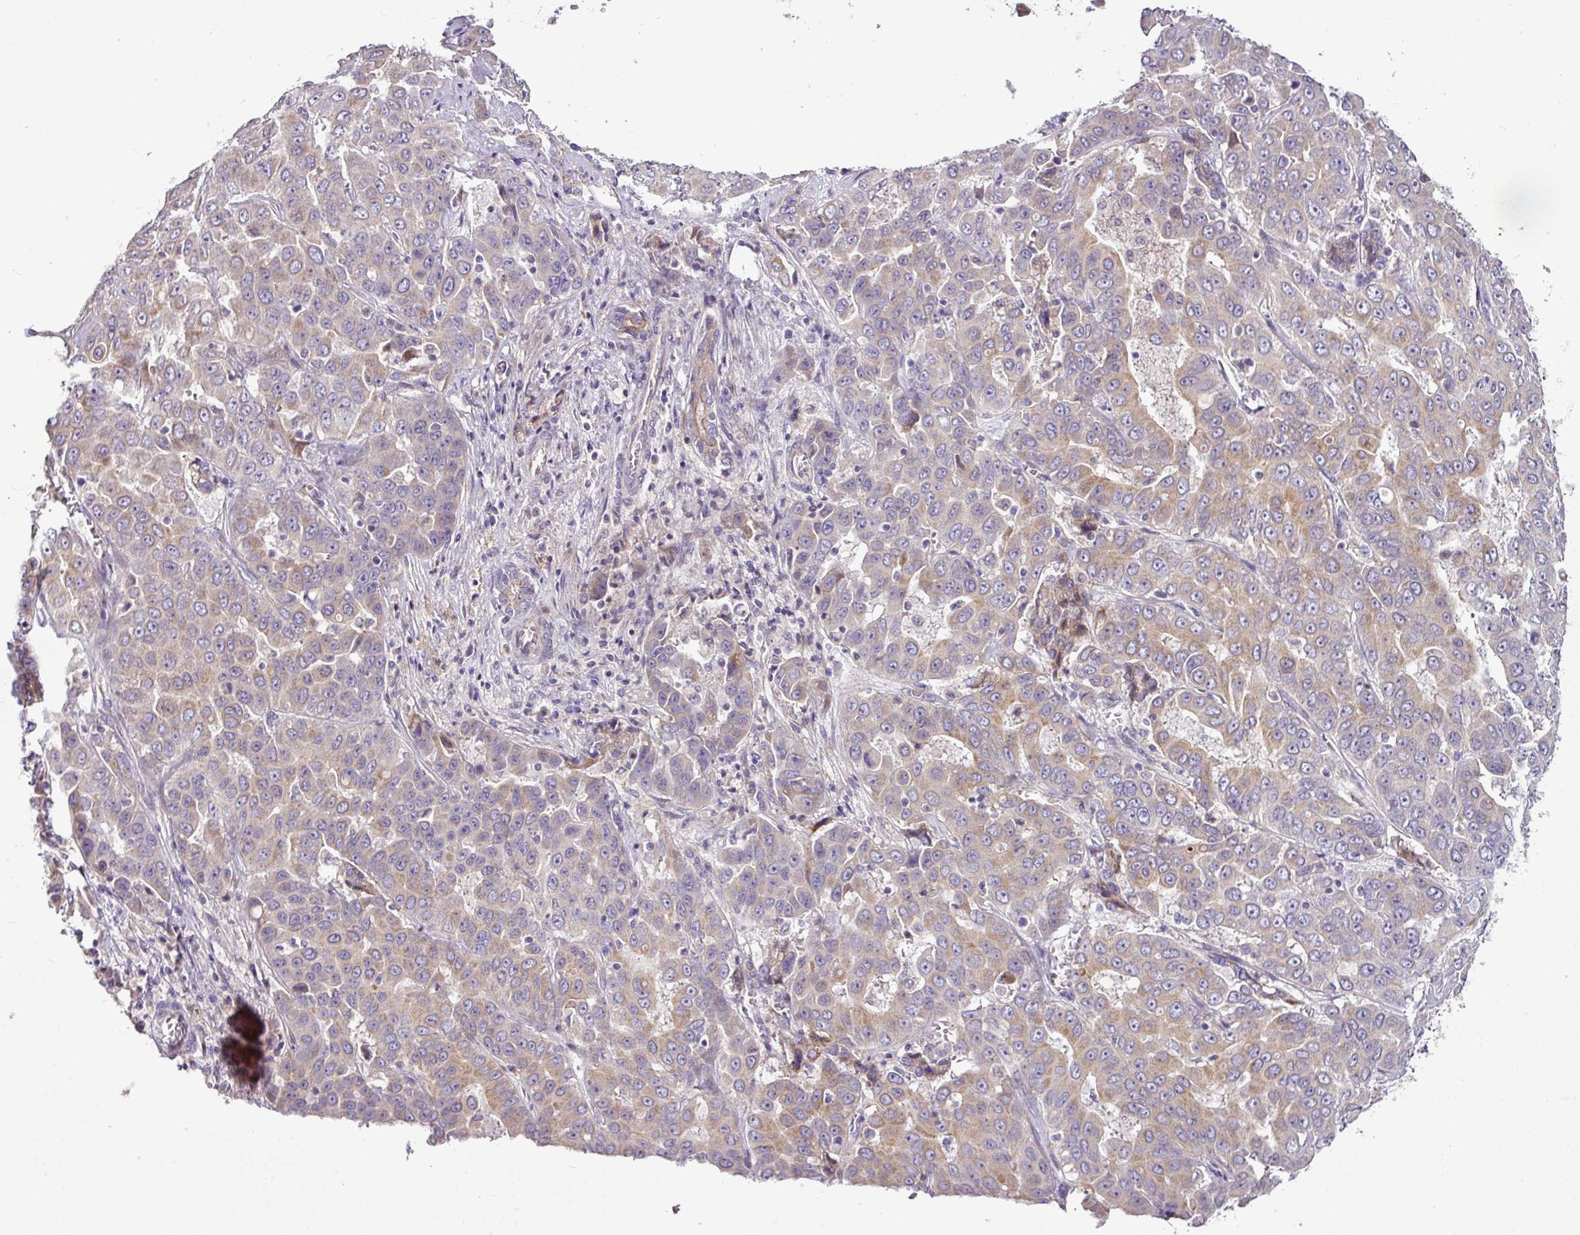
{"staining": {"intensity": "weak", "quantity": "25%-75%", "location": "cytoplasmic/membranous"}, "tissue": "liver cancer", "cell_type": "Tumor cells", "image_type": "cancer", "snomed": [{"axis": "morphology", "description": "Cholangiocarcinoma"}, {"axis": "topography", "description": "Liver"}], "caption": "Cholangiocarcinoma (liver) stained with a brown dye displays weak cytoplasmic/membranous positive staining in about 25%-75% of tumor cells.", "gene": "GAN", "patient": {"sex": "female", "age": 52}}